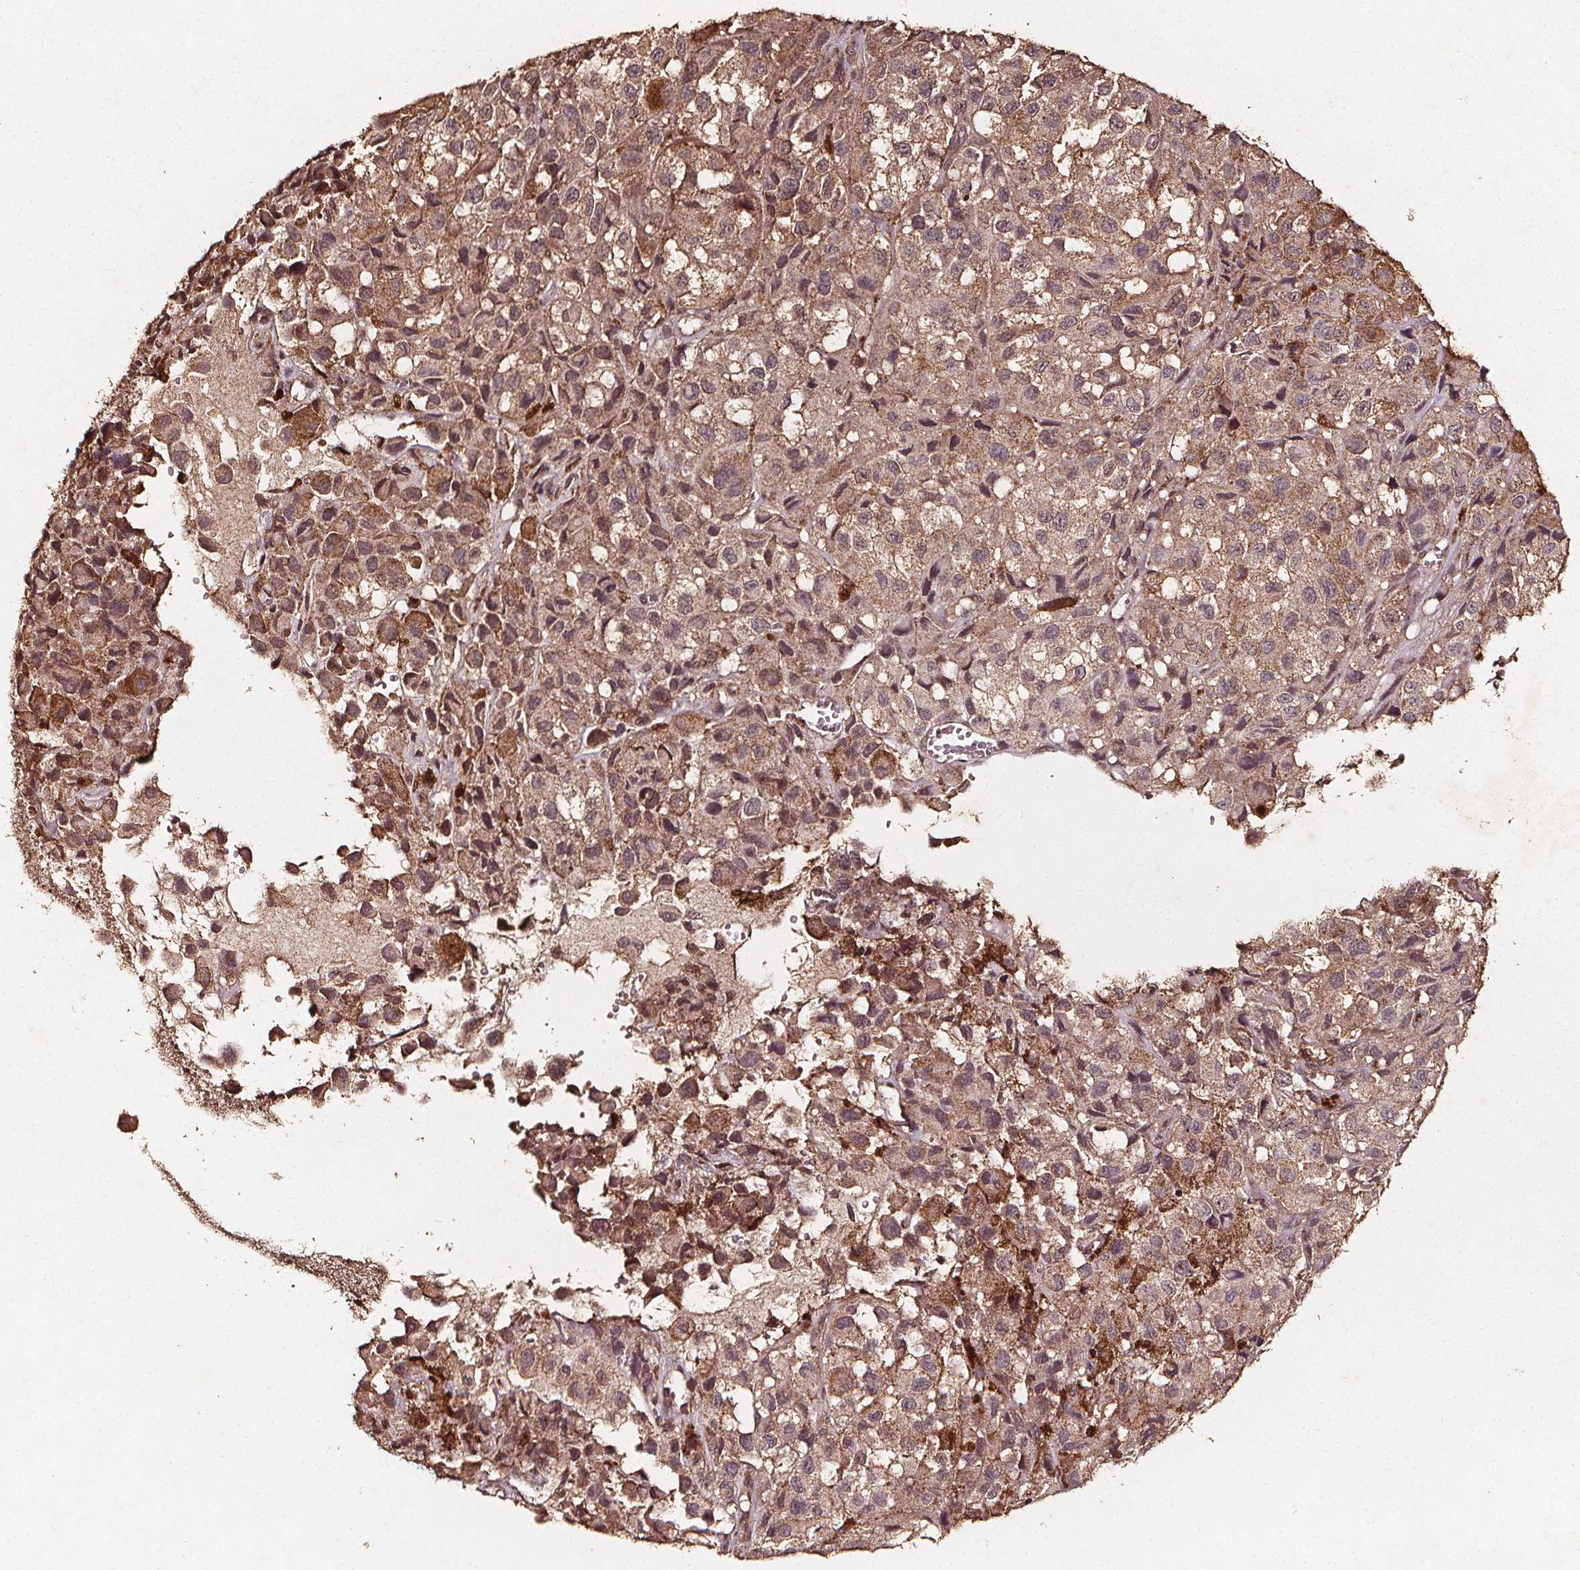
{"staining": {"intensity": "moderate", "quantity": "25%-75%", "location": "cytoplasmic/membranous"}, "tissue": "melanoma", "cell_type": "Tumor cells", "image_type": "cancer", "snomed": [{"axis": "morphology", "description": "Malignant melanoma, NOS"}, {"axis": "topography", "description": "Skin"}], "caption": "Malignant melanoma was stained to show a protein in brown. There is medium levels of moderate cytoplasmic/membranous positivity in approximately 25%-75% of tumor cells.", "gene": "ABCA1", "patient": {"sex": "male", "age": 93}}